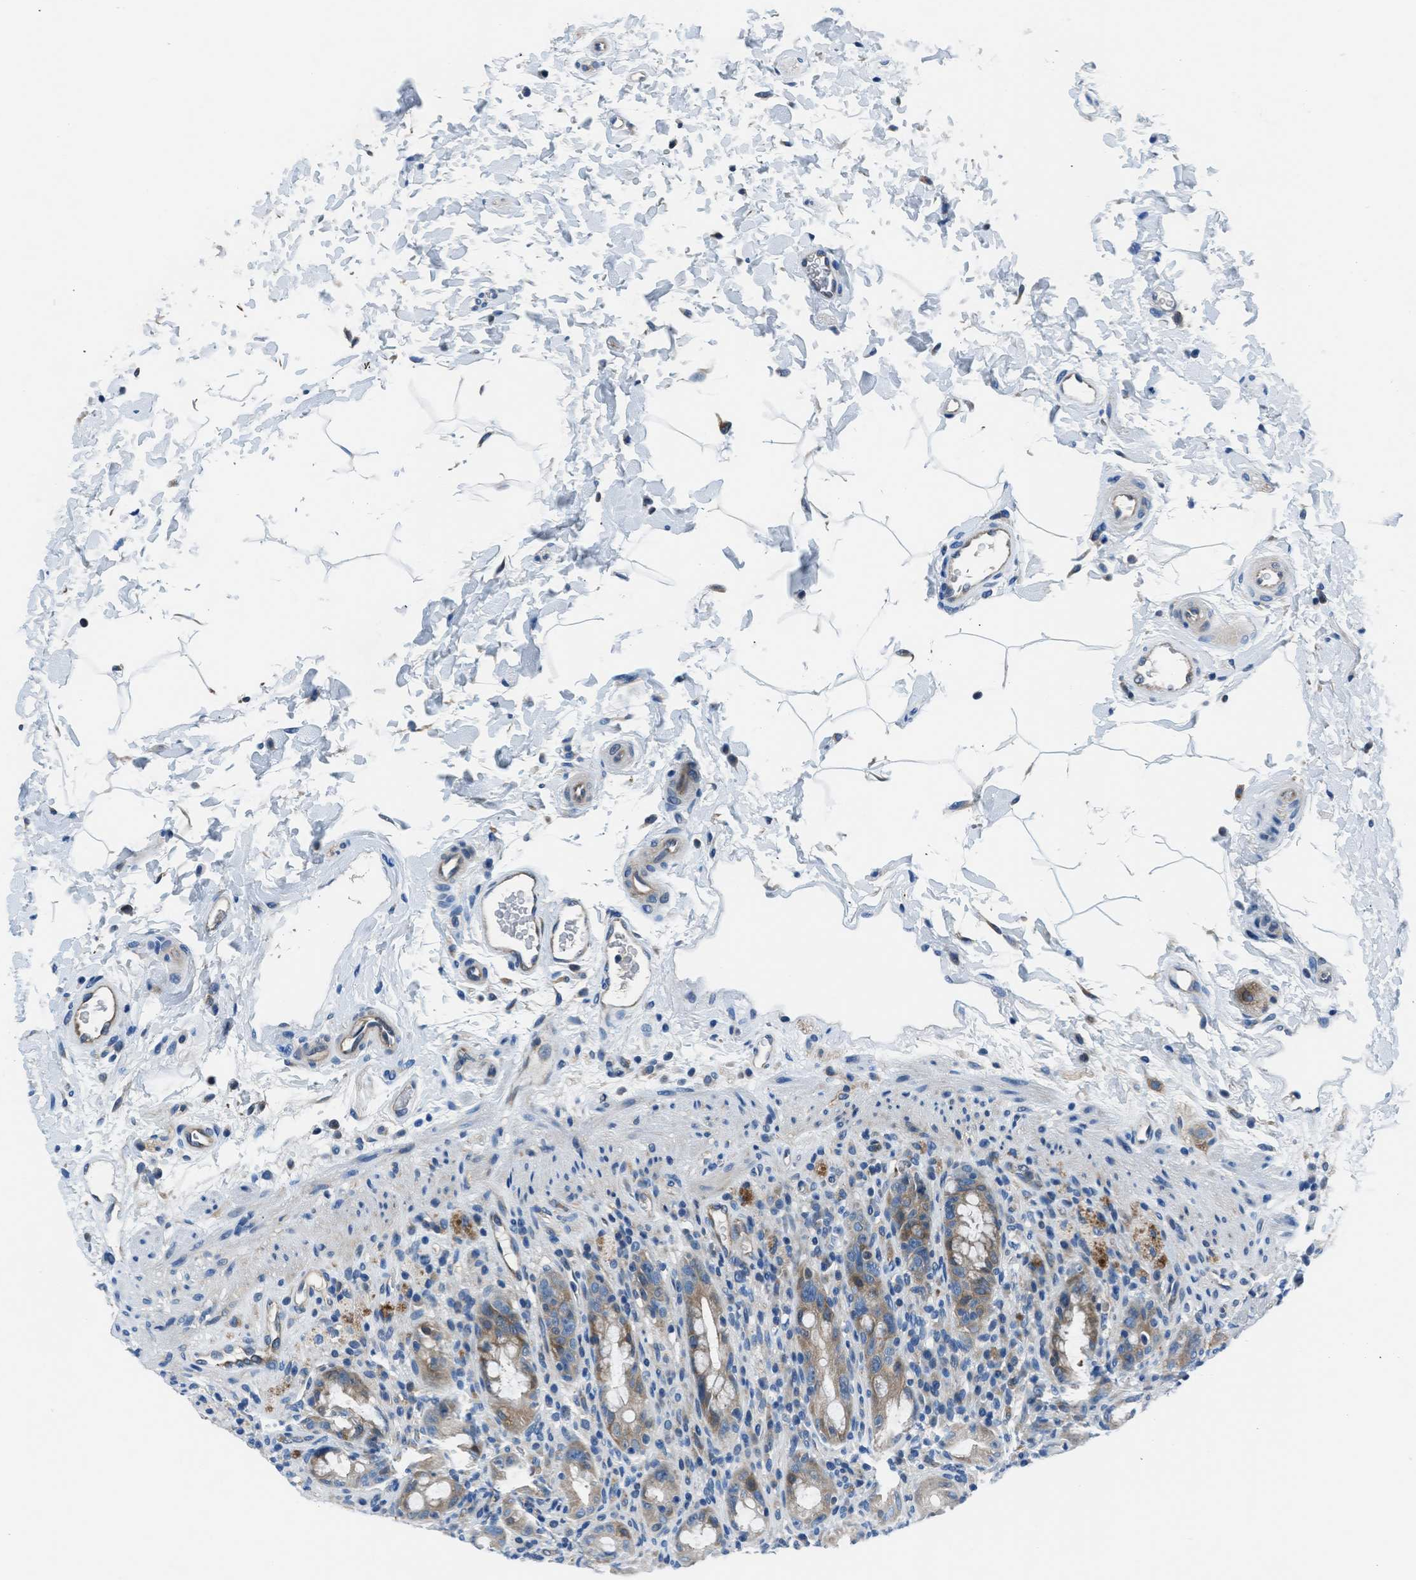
{"staining": {"intensity": "moderate", "quantity": "25%-75%", "location": "cytoplasmic/membranous"}, "tissue": "rectum", "cell_type": "Glandular cells", "image_type": "normal", "snomed": [{"axis": "morphology", "description": "Normal tissue, NOS"}, {"axis": "topography", "description": "Rectum"}], "caption": "Protein staining demonstrates moderate cytoplasmic/membranous expression in approximately 25%-75% of glandular cells in benign rectum.", "gene": "SLC38A6", "patient": {"sex": "male", "age": 44}}